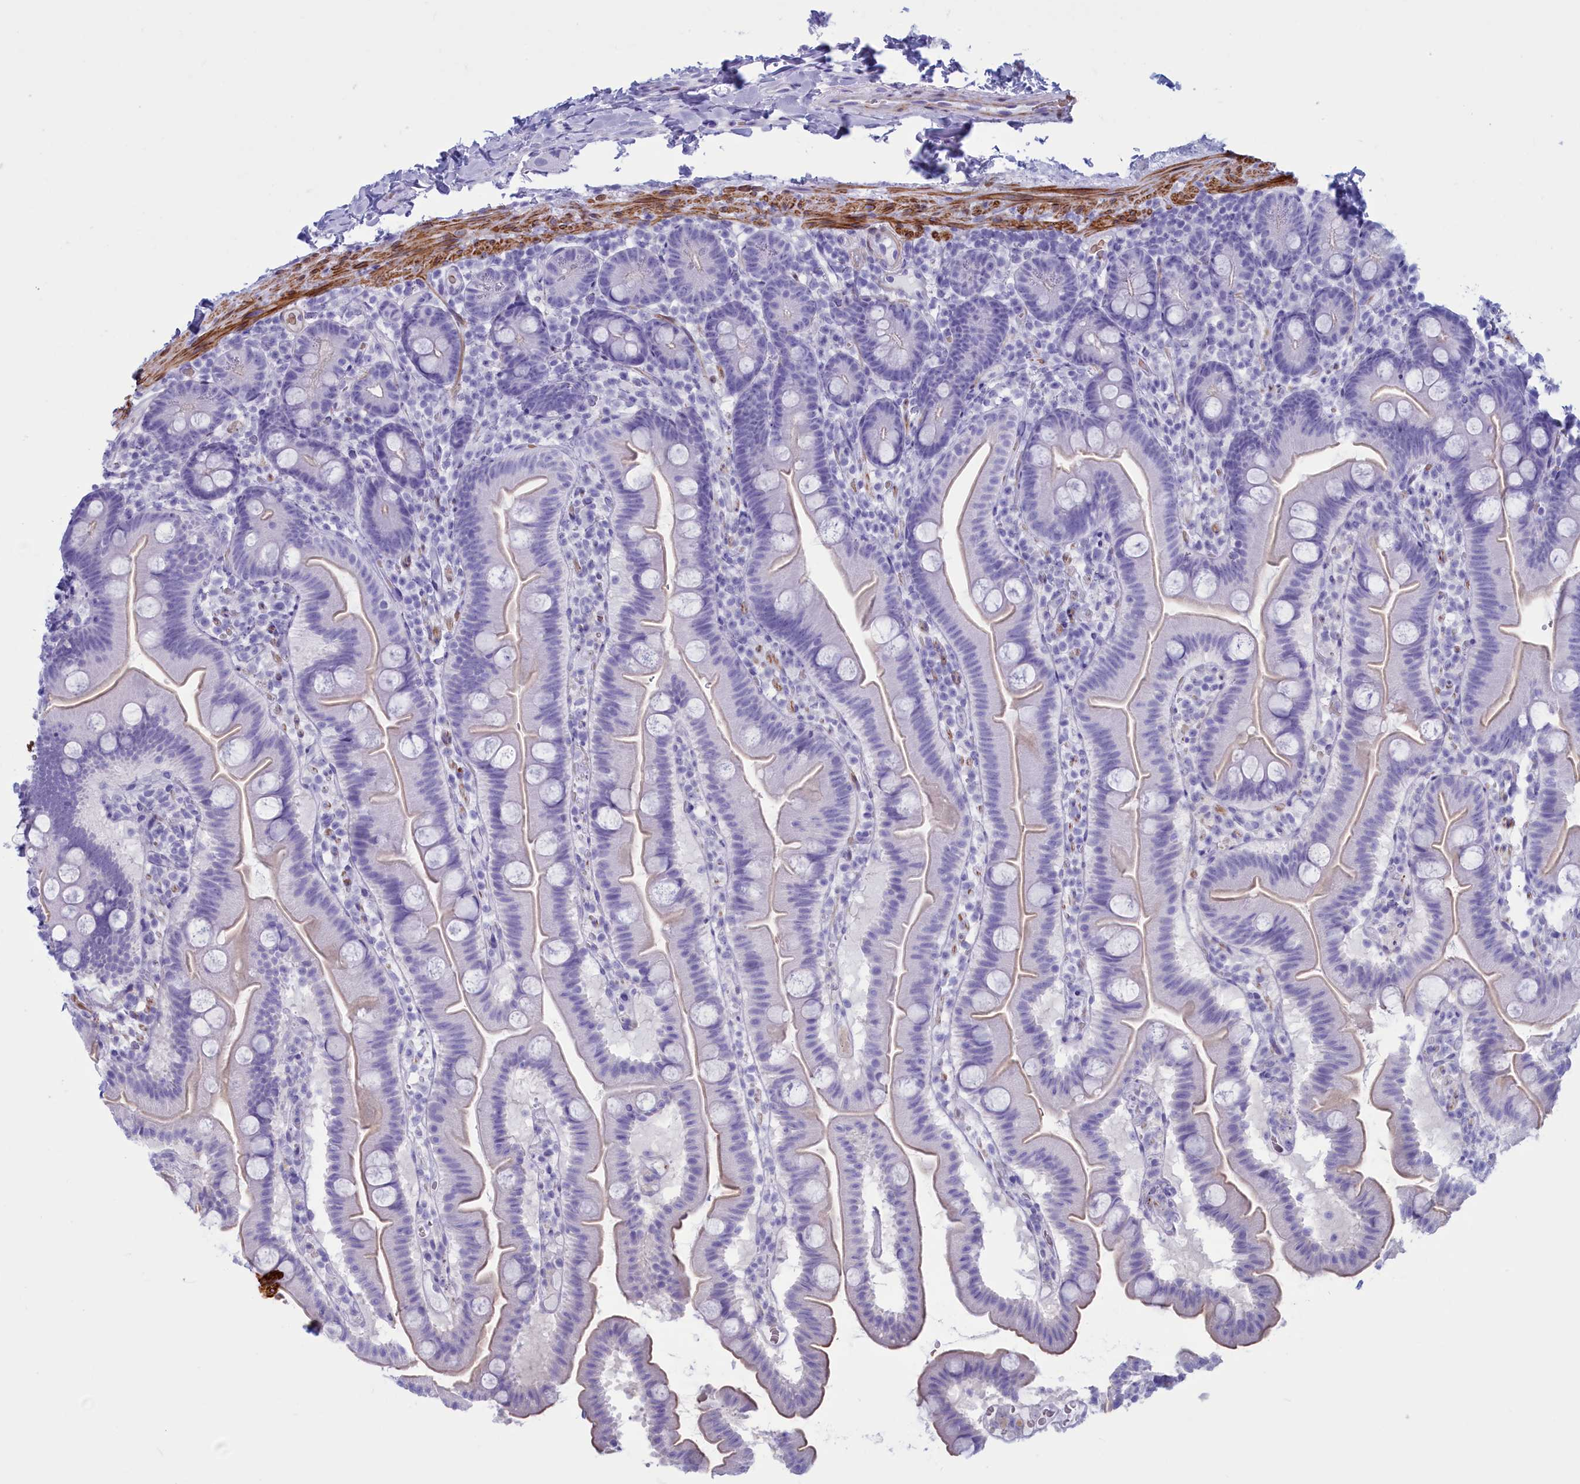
{"staining": {"intensity": "weak", "quantity": "25%-75%", "location": "cytoplasmic/membranous"}, "tissue": "small intestine", "cell_type": "Glandular cells", "image_type": "normal", "snomed": [{"axis": "morphology", "description": "Normal tissue, NOS"}, {"axis": "topography", "description": "Small intestine"}], "caption": "Small intestine stained with IHC displays weak cytoplasmic/membranous expression in approximately 25%-75% of glandular cells. The protein is shown in brown color, while the nuclei are stained blue.", "gene": "GAPDHS", "patient": {"sex": "female", "age": 68}}